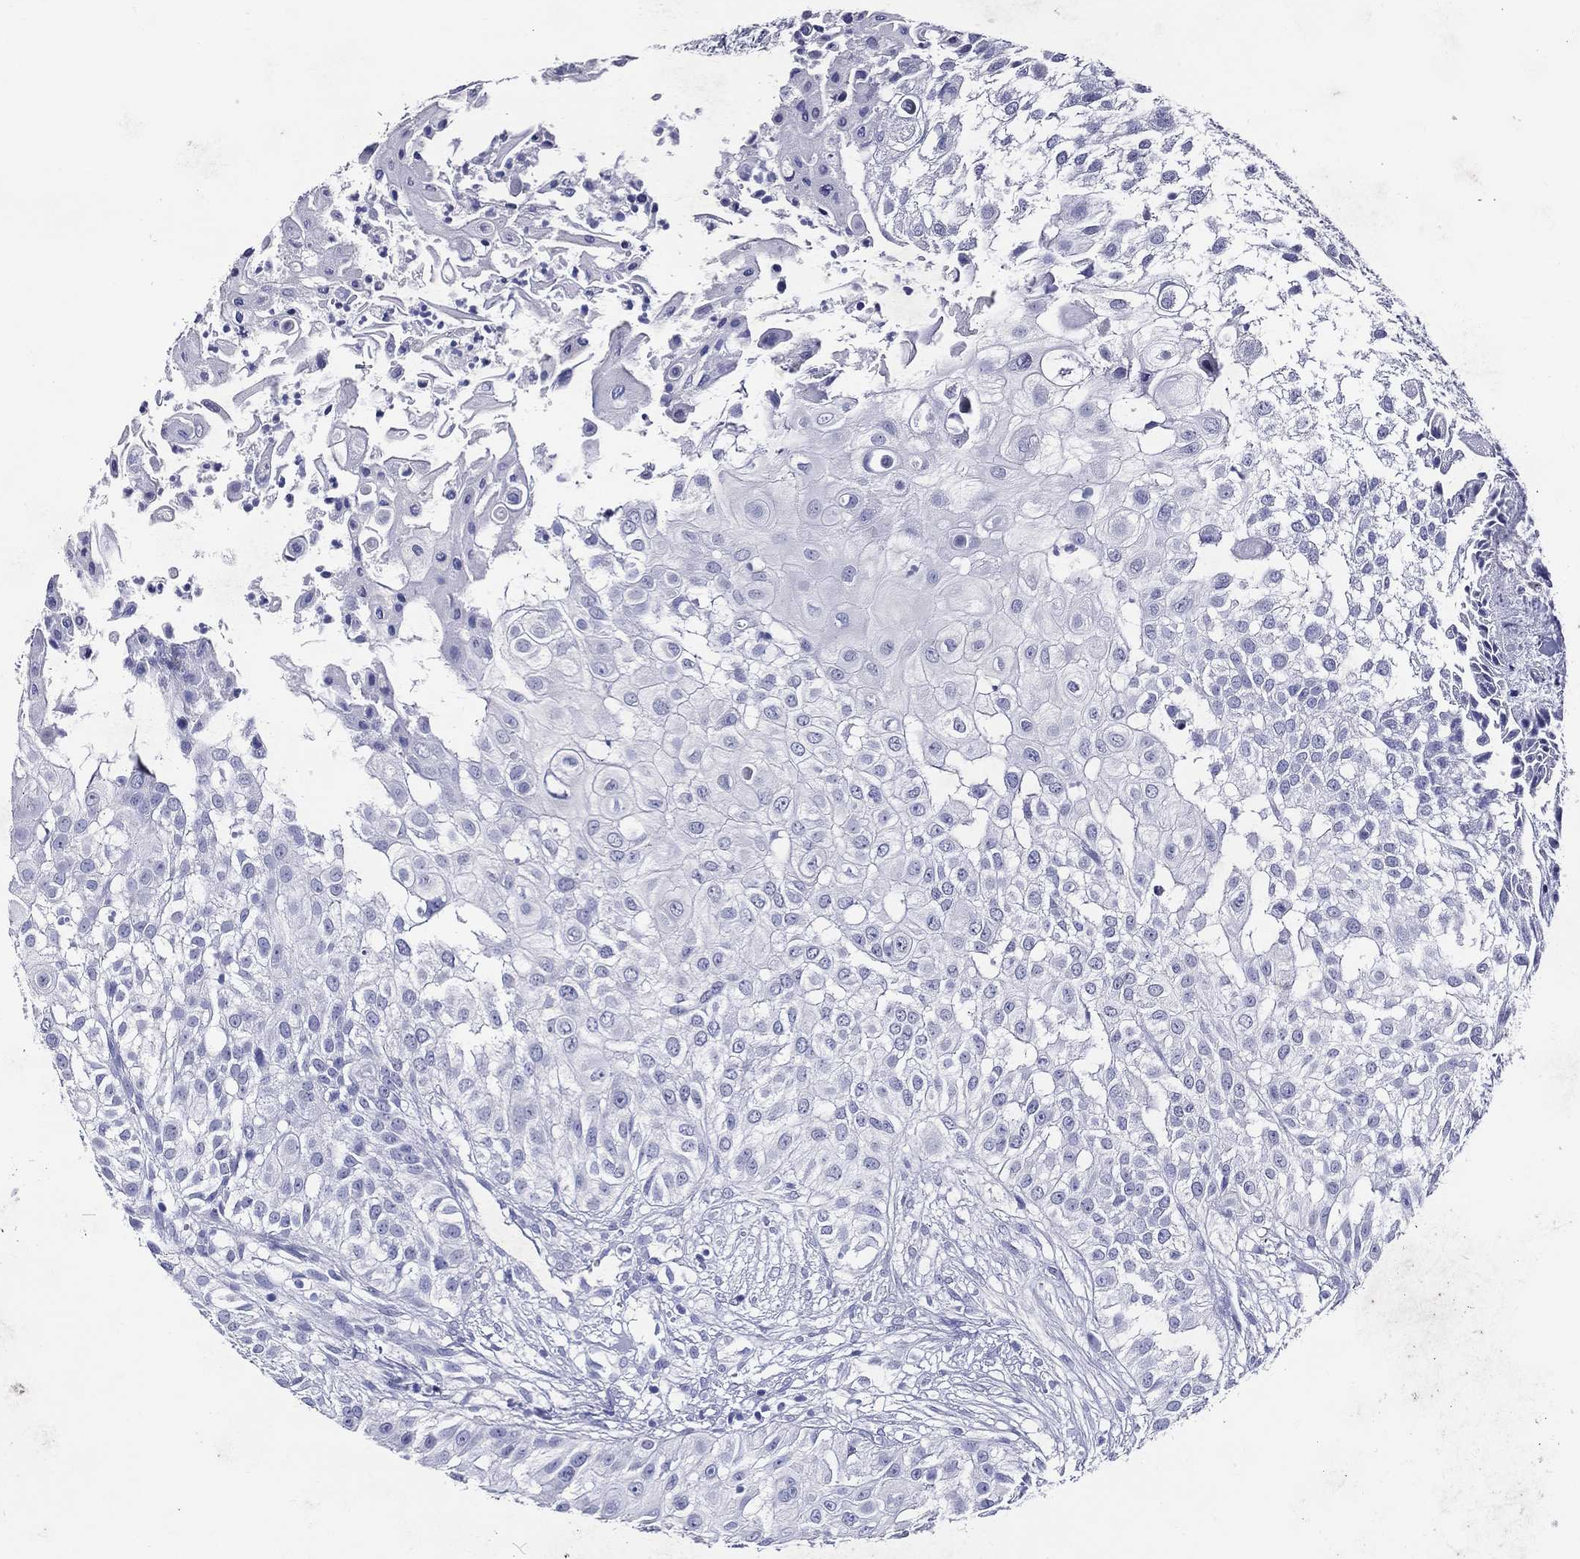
{"staining": {"intensity": "negative", "quantity": "none", "location": "none"}, "tissue": "urothelial cancer", "cell_type": "Tumor cells", "image_type": "cancer", "snomed": [{"axis": "morphology", "description": "Urothelial carcinoma, High grade"}, {"axis": "topography", "description": "Urinary bladder"}], "caption": "This is a image of immunohistochemistry (IHC) staining of high-grade urothelial carcinoma, which shows no staining in tumor cells.", "gene": "ACE2", "patient": {"sex": "female", "age": 79}}